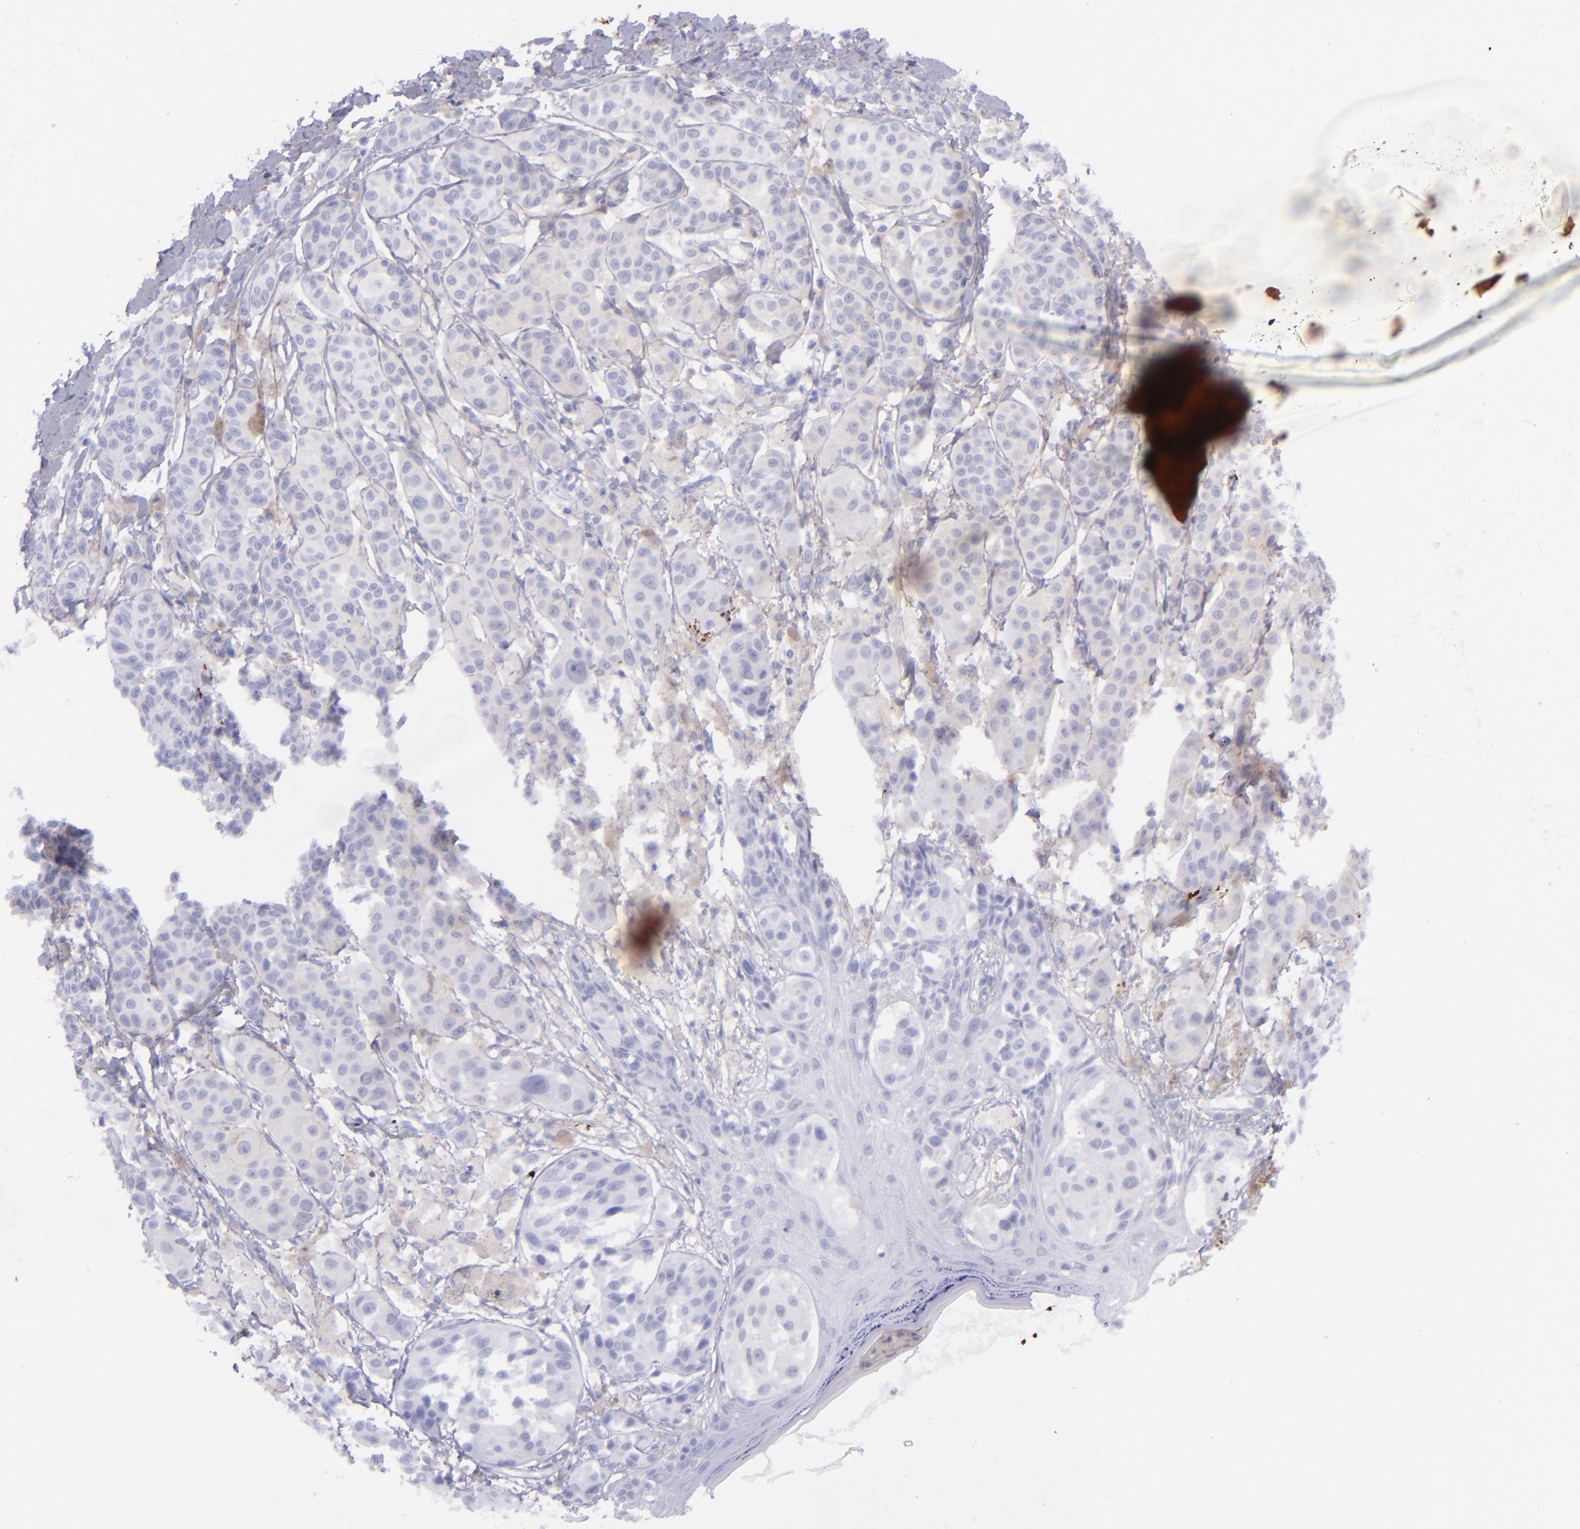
{"staining": {"intensity": "negative", "quantity": "none", "location": "none"}, "tissue": "melanoma", "cell_type": "Tumor cells", "image_type": "cancer", "snomed": [{"axis": "morphology", "description": "Malignant melanoma, NOS"}, {"axis": "topography", "description": "Skin"}], "caption": "Immunohistochemistry of malignant melanoma displays no positivity in tumor cells.", "gene": "EFCAB13", "patient": {"sex": "male", "age": 76}}